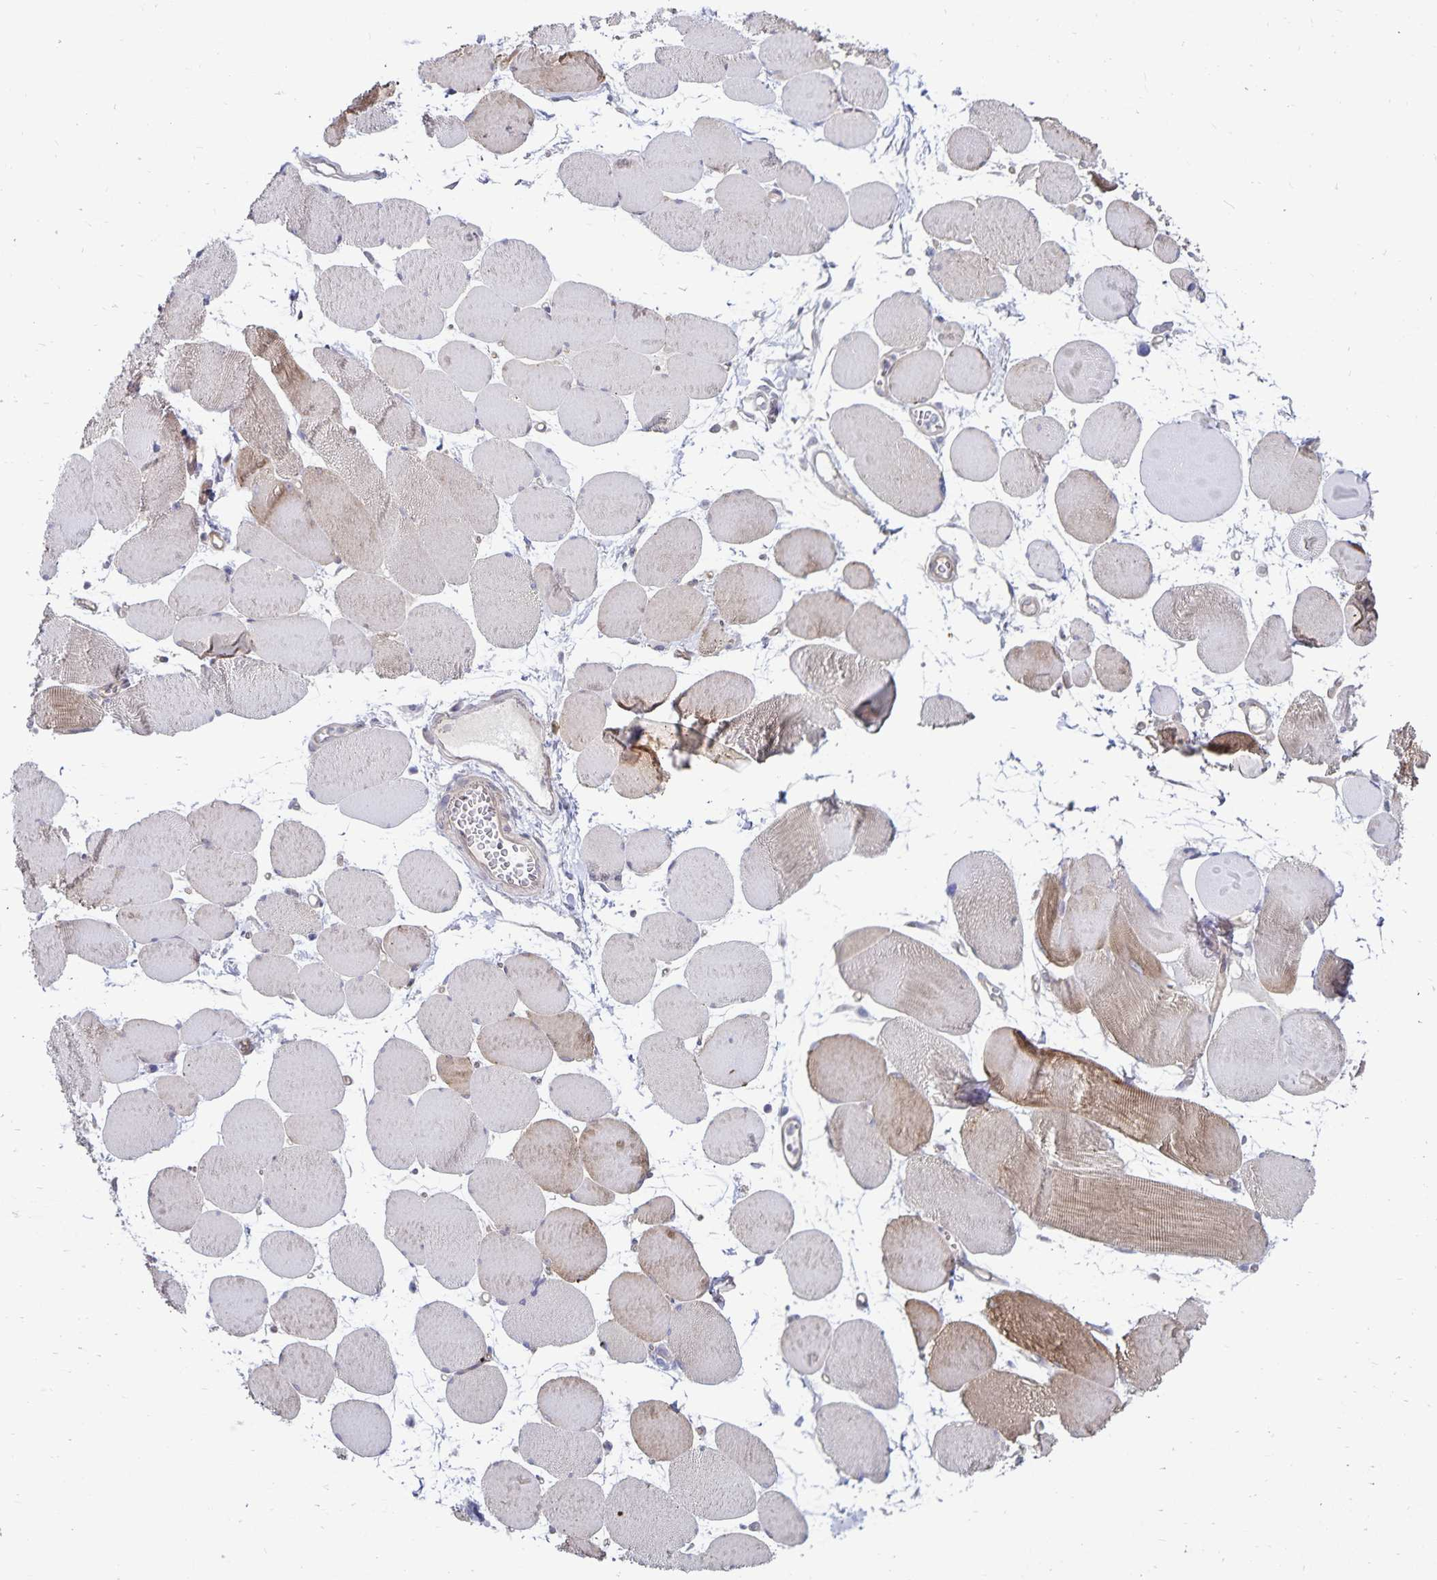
{"staining": {"intensity": "weak", "quantity": "<25%", "location": "cytoplasmic/membranous"}, "tissue": "skeletal muscle", "cell_type": "Myocytes", "image_type": "normal", "snomed": [{"axis": "morphology", "description": "Normal tissue, NOS"}, {"axis": "topography", "description": "Skeletal muscle"}], "caption": "IHC of unremarkable human skeletal muscle reveals no positivity in myocytes. (Stains: DAB (3,3'-diaminobenzidine) immunohistochemistry with hematoxylin counter stain, Microscopy: brightfield microscopy at high magnification).", "gene": "CDKN2B", "patient": {"sex": "female", "age": 75}}